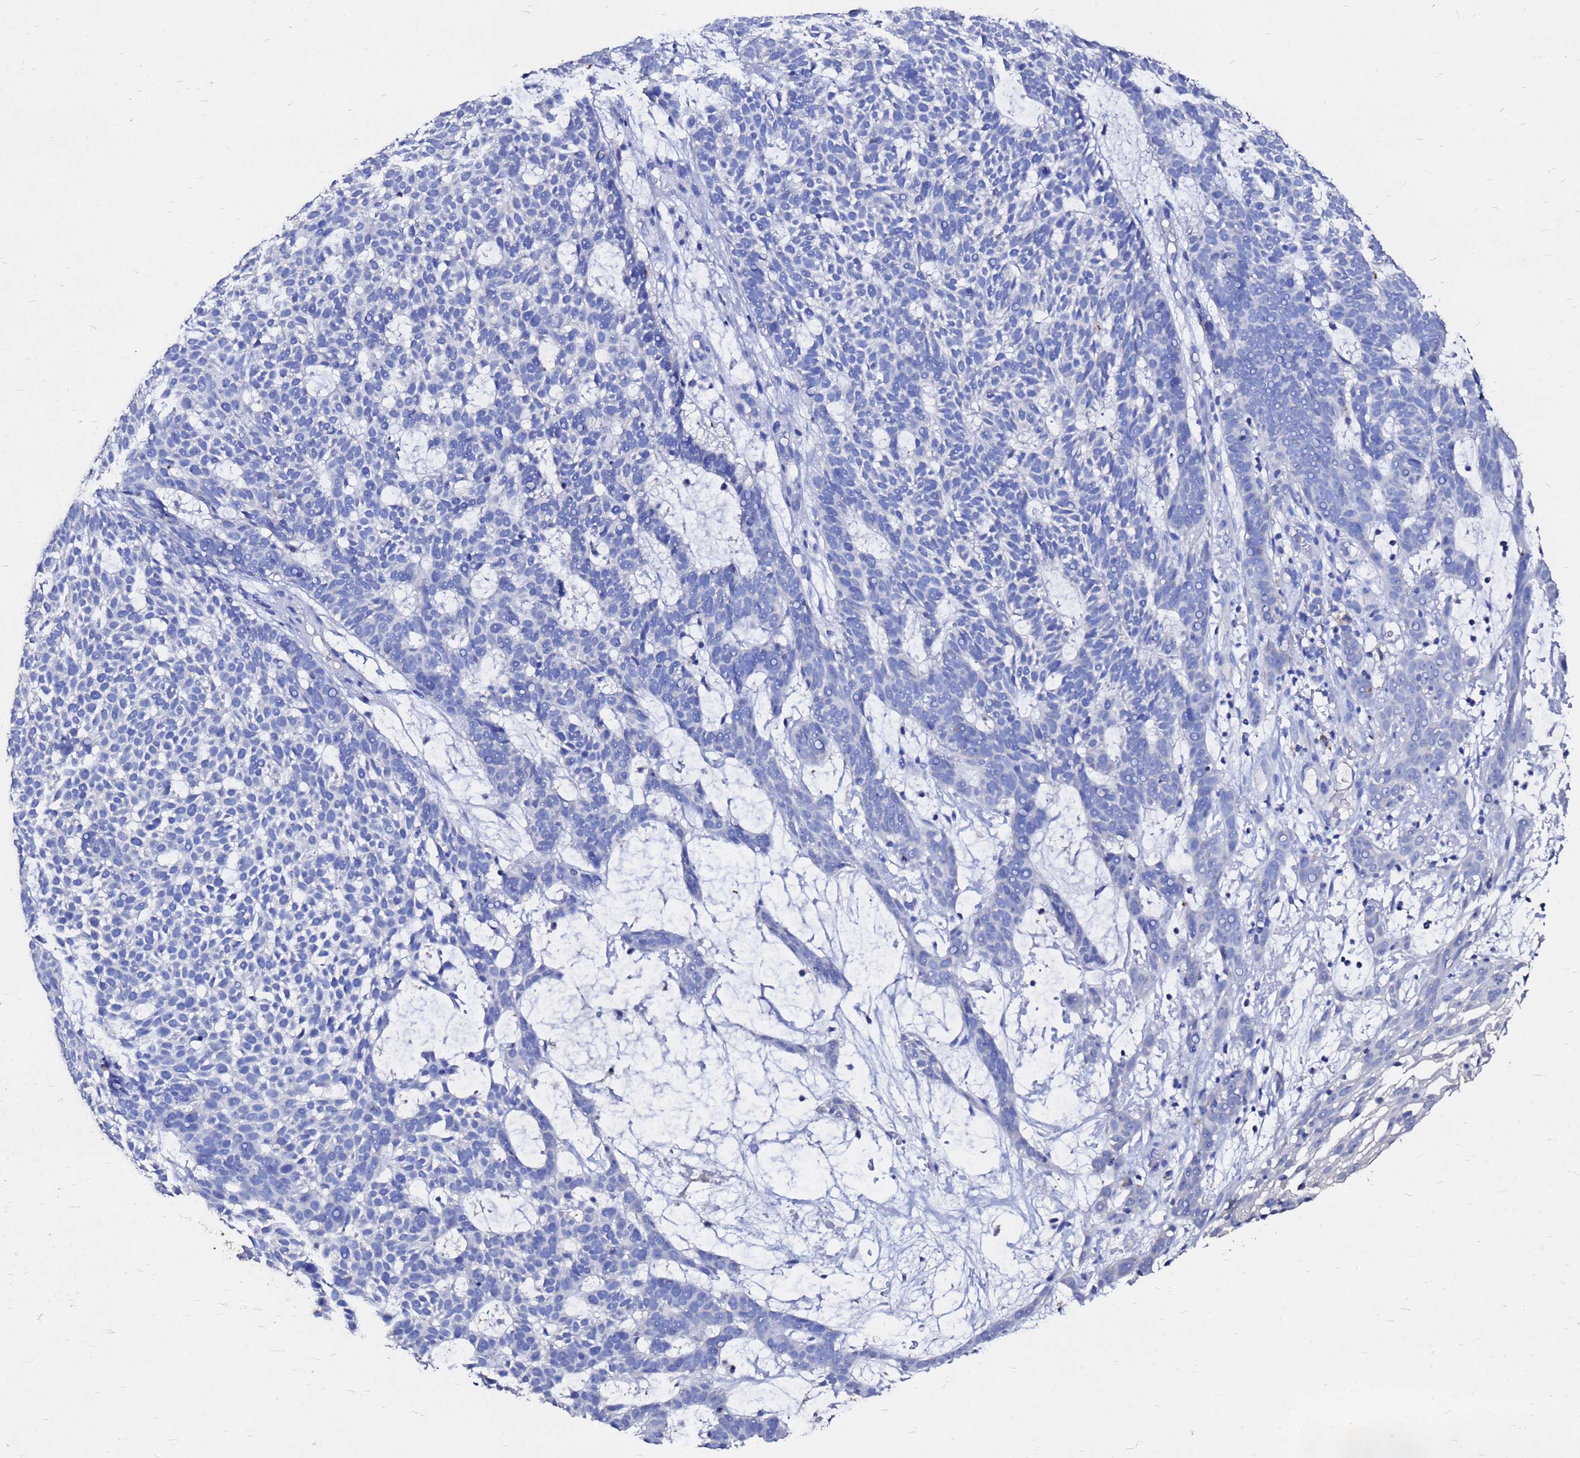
{"staining": {"intensity": "negative", "quantity": "none", "location": "none"}, "tissue": "skin cancer", "cell_type": "Tumor cells", "image_type": "cancer", "snomed": [{"axis": "morphology", "description": "Basal cell carcinoma"}, {"axis": "topography", "description": "Skin"}], "caption": "A histopathology image of skin cancer (basal cell carcinoma) stained for a protein reveals no brown staining in tumor cells.", "gene": "FAM183A", "patient": {"sex": "female", "age": 78}}